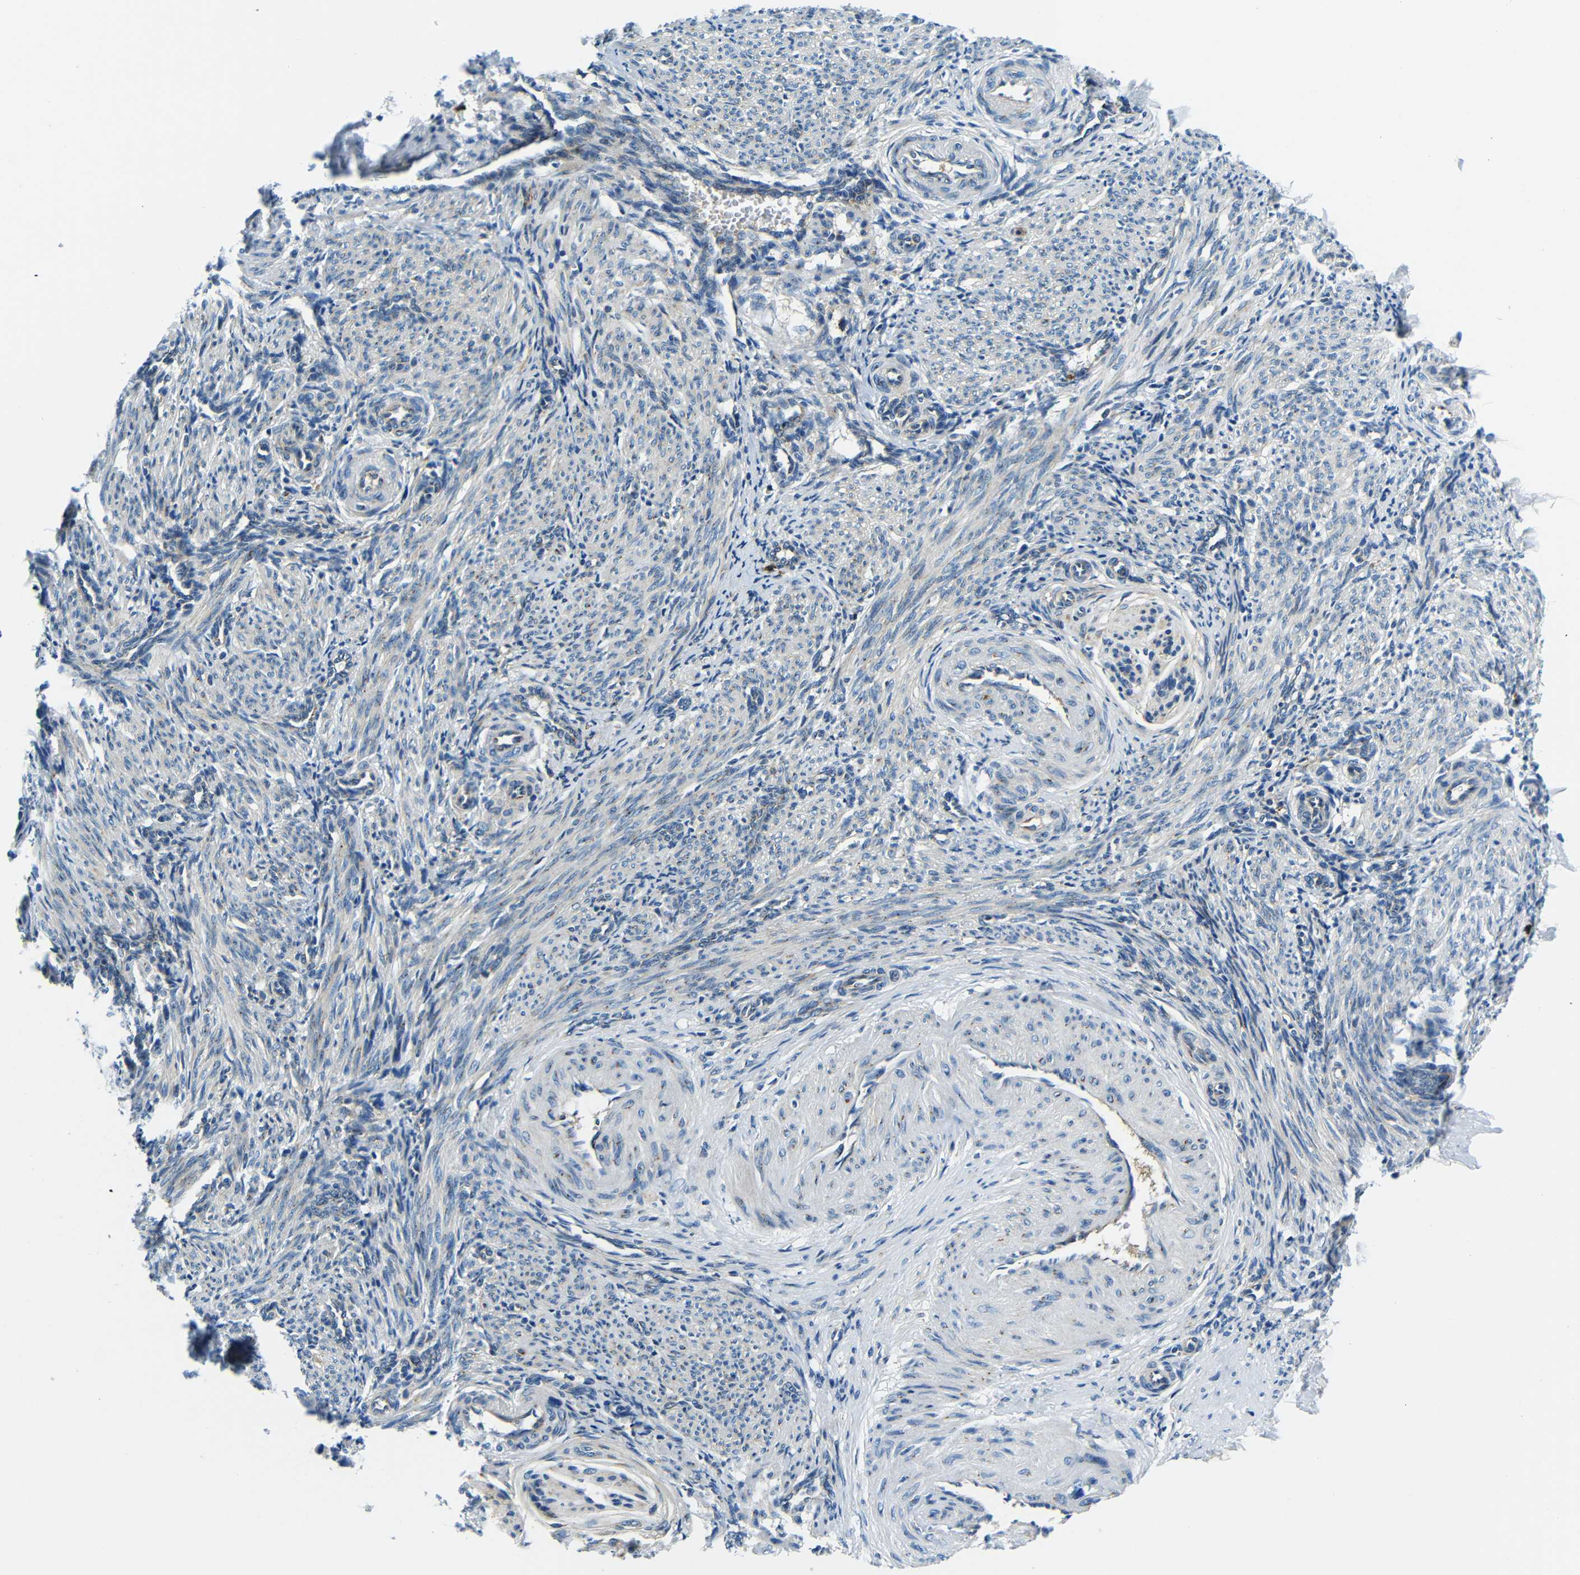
{"staining": {"intensity": "negative", "quantity": "none", "location": "none"}, "tissue": "smooth muscle", "cell_type": "Smooth muscle cells", "image_type": "normal", "snomed": [{"axis": "morphology", "description": "Normal tissue, NOS"}, {"axis": "topography", "description": "Endometrium"}], "caption": "This is an IHC histopathology image of normal smooth muscle. There is no positivity in smooth muscle cells.", "gene": "USO1", "patient": {"sex": "female", "age": 33}}